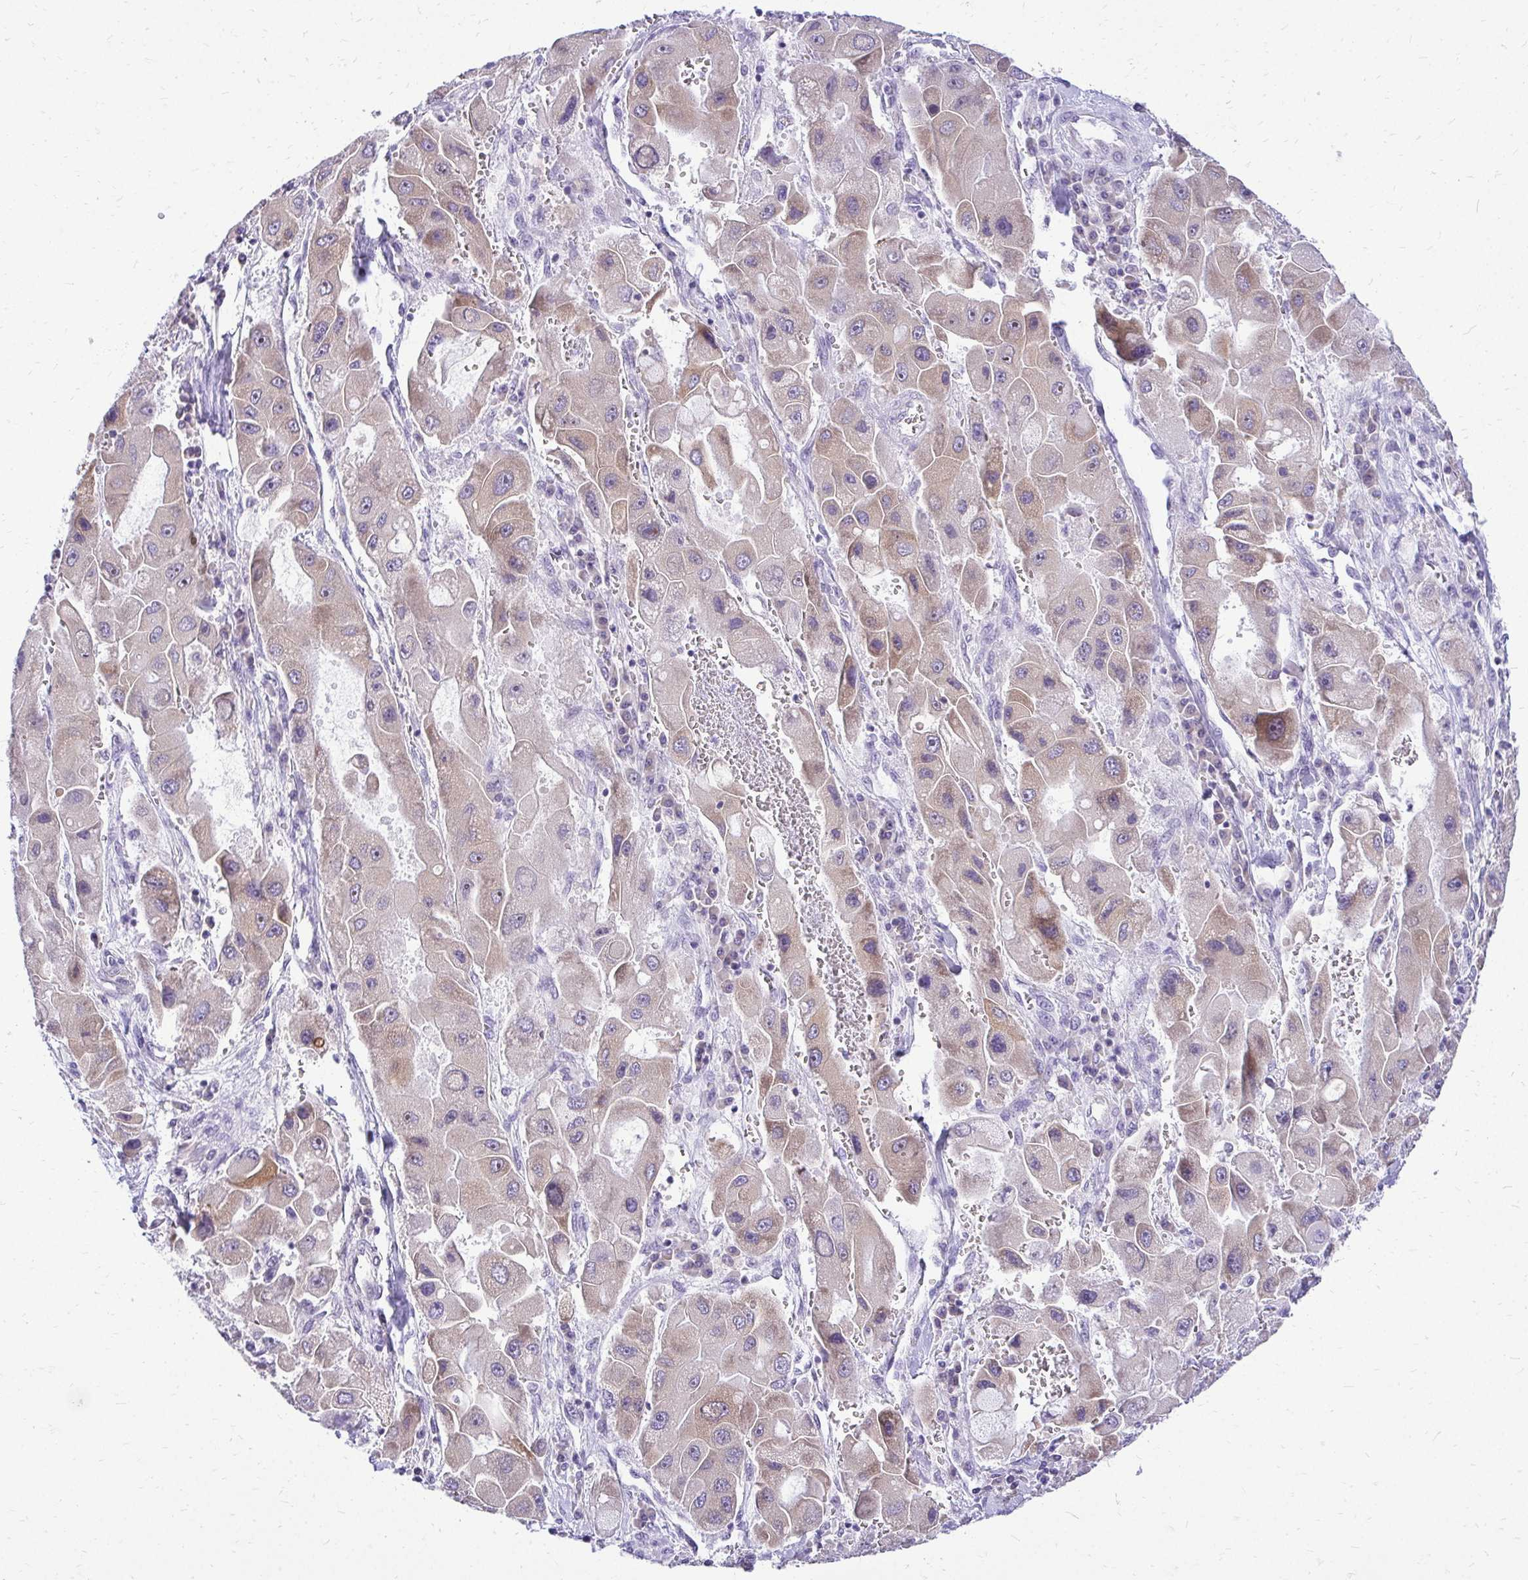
{"staining": {"intensity": "weak", "quantity": "25%-75%", "location": "cytoplasmic/membranous"}, "tissue": "liver cancer", "cell_type": "Tumor cells", "image_type": "cancer", "snomed": [{"axis": "morphology", "description": "Carcinoma, Hepatocellular, NOS"}, {"axis": "topography", "description": "Liver"}], "caption": "This micrograph reveals immunohistochemistry staining of human liver cancer, with low weak cytoplasmic/membranous positivity in about 25%-75% of tumor cells.", "gene": "NIFK", "patient": {"sex": "male", "age": 24}}